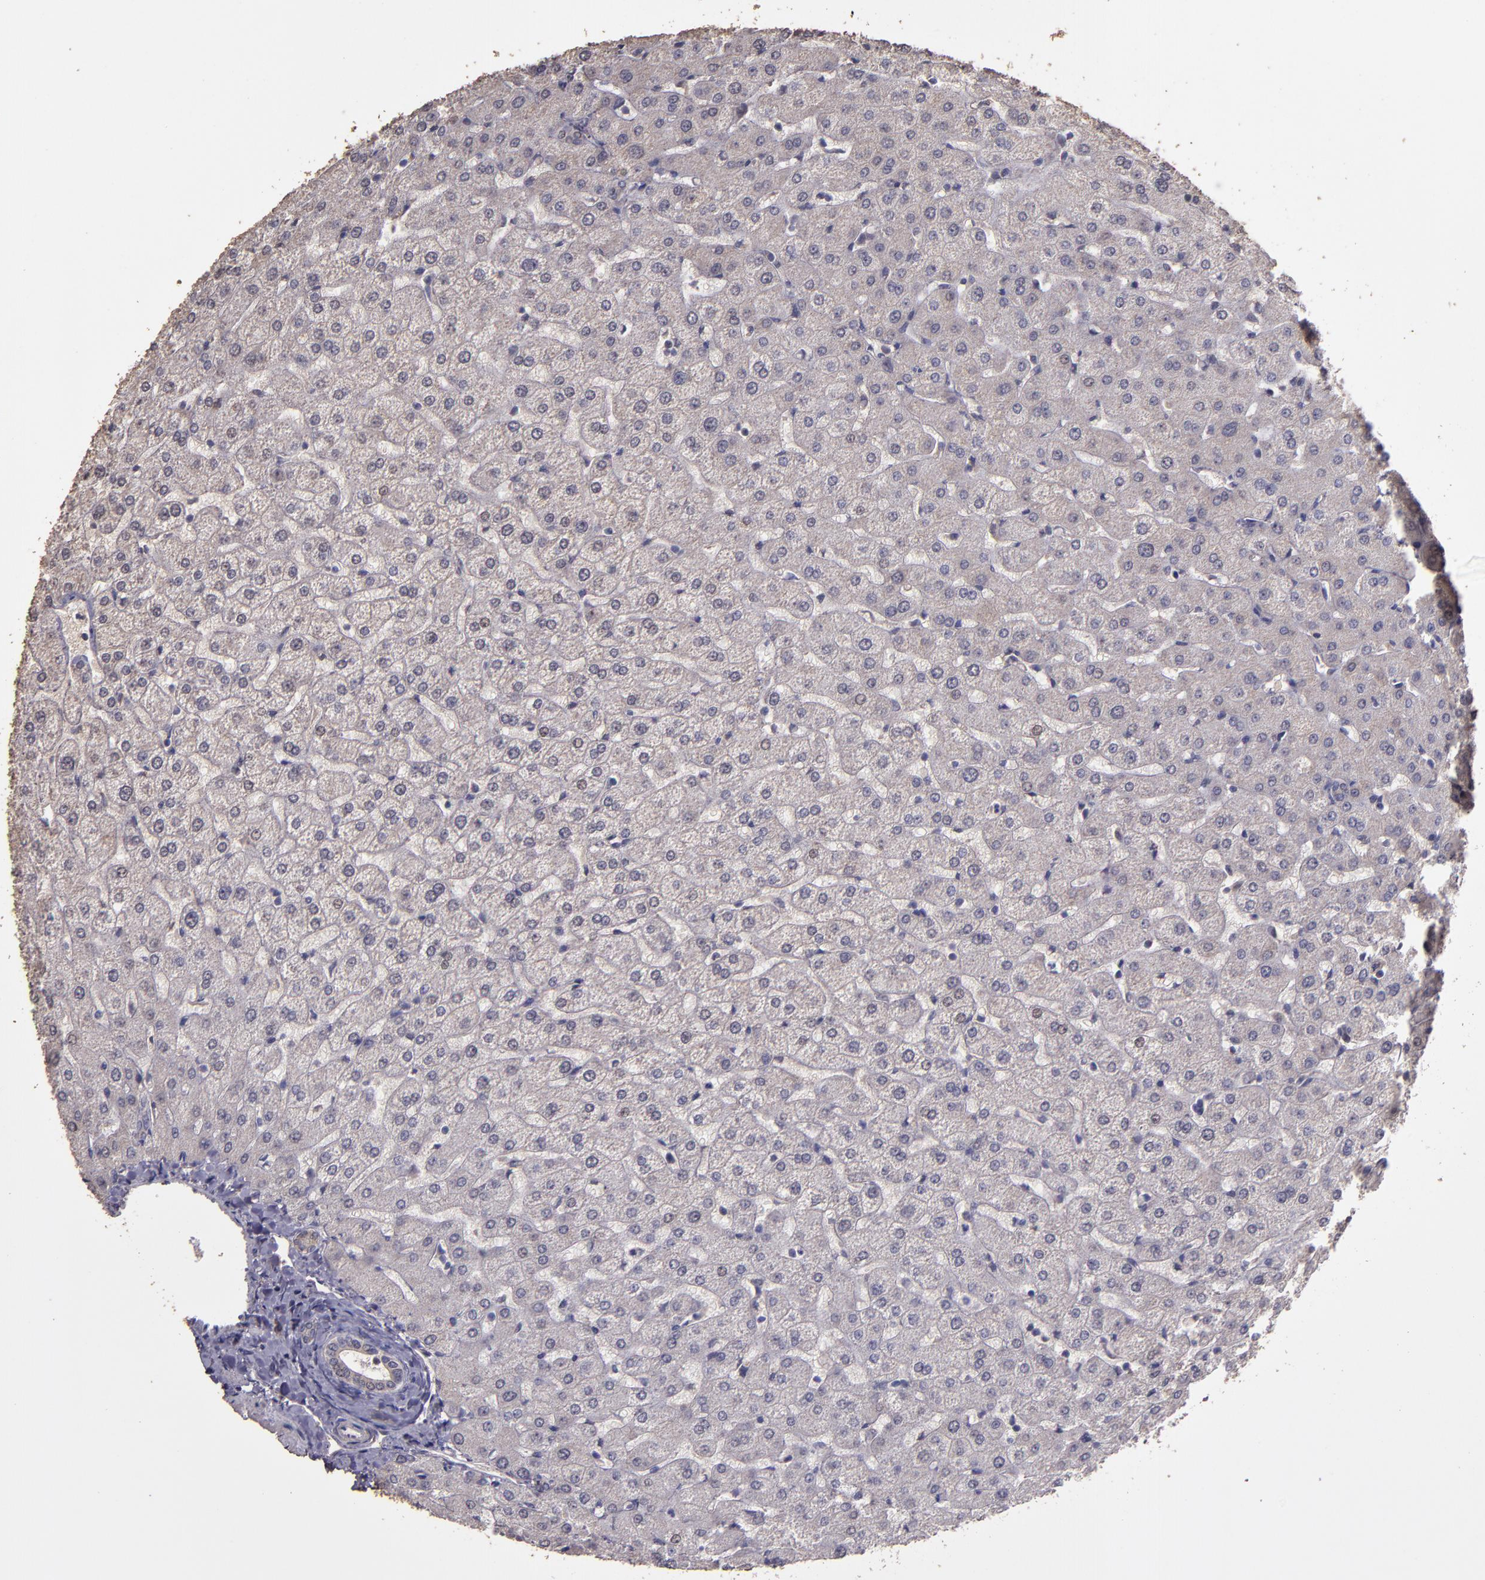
{"staining": {"intensity": "moderate", "quantity": ">75%", "location": "cytoplasmic/membranous"}, "tissue": "liver", "cell_type": "Cholangiocytes", "image_type": "normal", "snomed": [{"axis": "morphology", "description": "Normal tissue, NOS"}, {"axis": "morphology", "description": "Fibrosis, NOS"}, {"axis": "topography", "description": "Liver"}], "caption": "Immunohistochemical staining of normal liver reveals >75% levels of moderate cytoplasmic/membranous protein positivity in approximately >75% of cholangiocytes.", "gene": "HECTD1", "patient": {"sex": "female", "age": 29}}